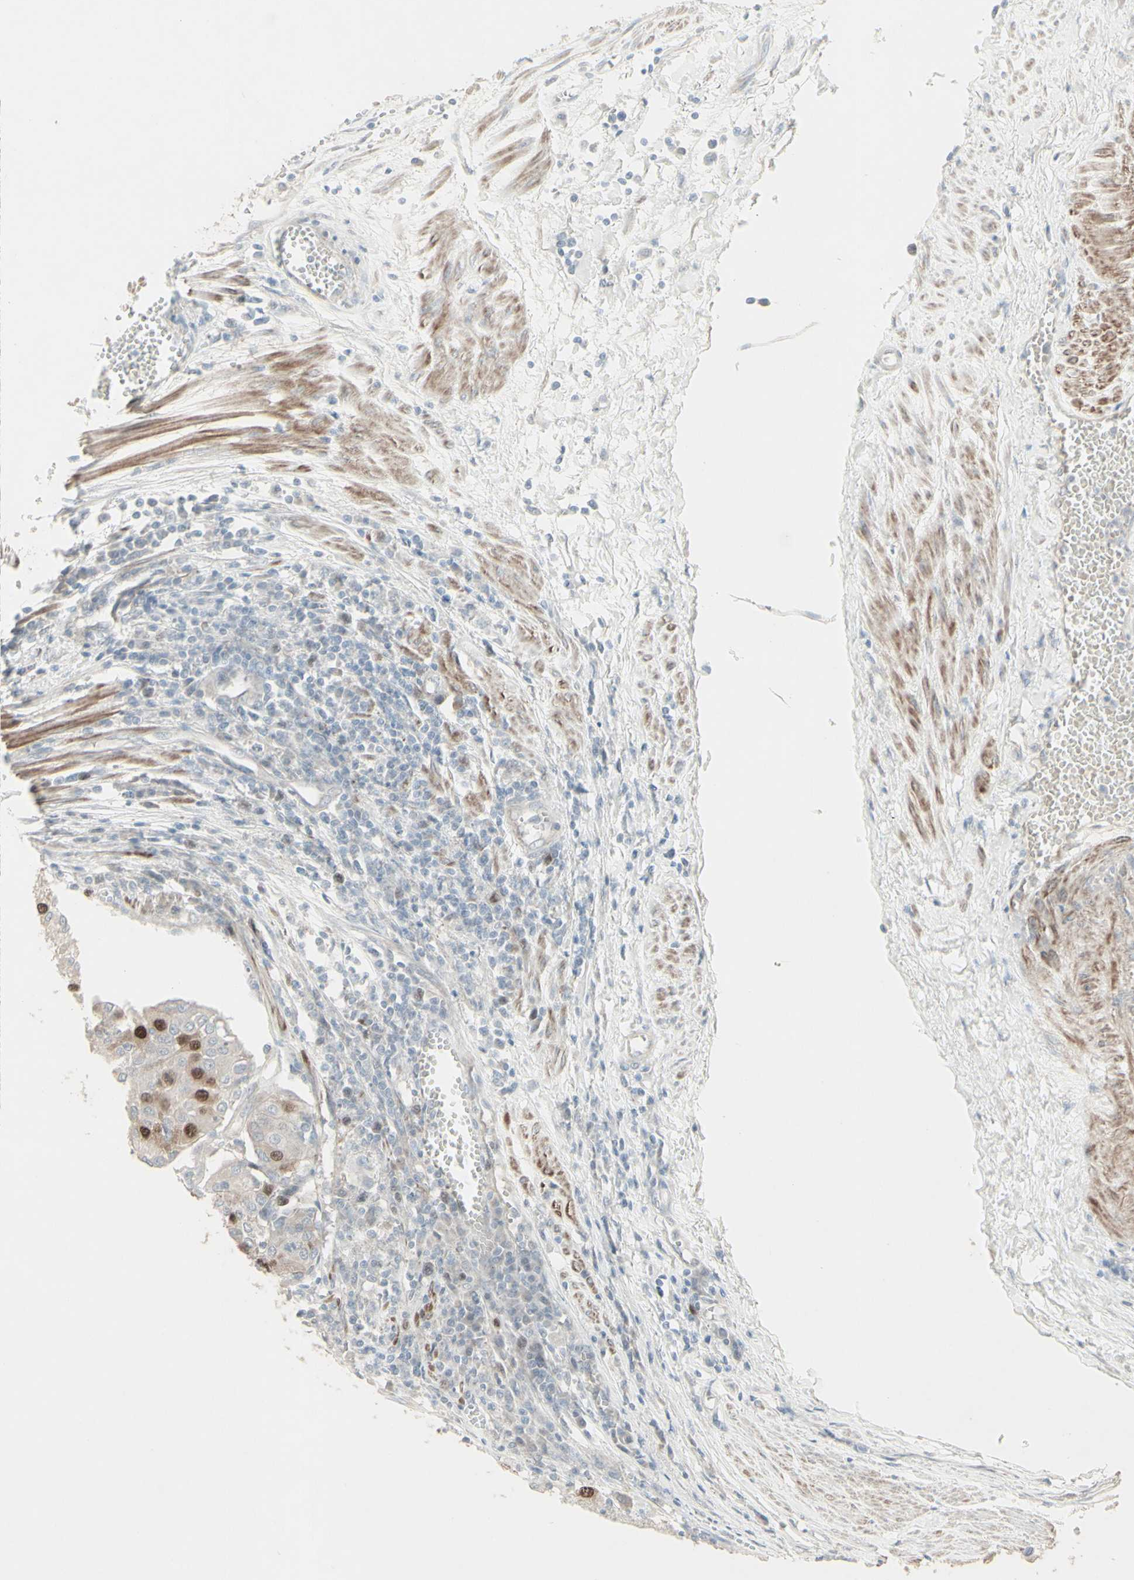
{"staining": {"intensity": "strong", "quantity": "<25%", "location": "nuclear"}, "tissue": "urothelial cancer", "cell_type": "Tumor cells", "image_type": "cancer", "snomed": [{"axis": "morphology", "description": "Urothelial carcinoma, High grade"}, {"axis": "topography", "description": "Urinary bladder"}], "caption": "Brown immunohistochemical staining in human urothelial cancer demonstrates strong nuclear staining in about <25% of tumor cells. (DAB (3,3'-diaminobenzidine) IHC, brown staining for protein, blue staining for nuclei).", "gene": "GMNN", "patient": {"sex": "female", "age": 85}}